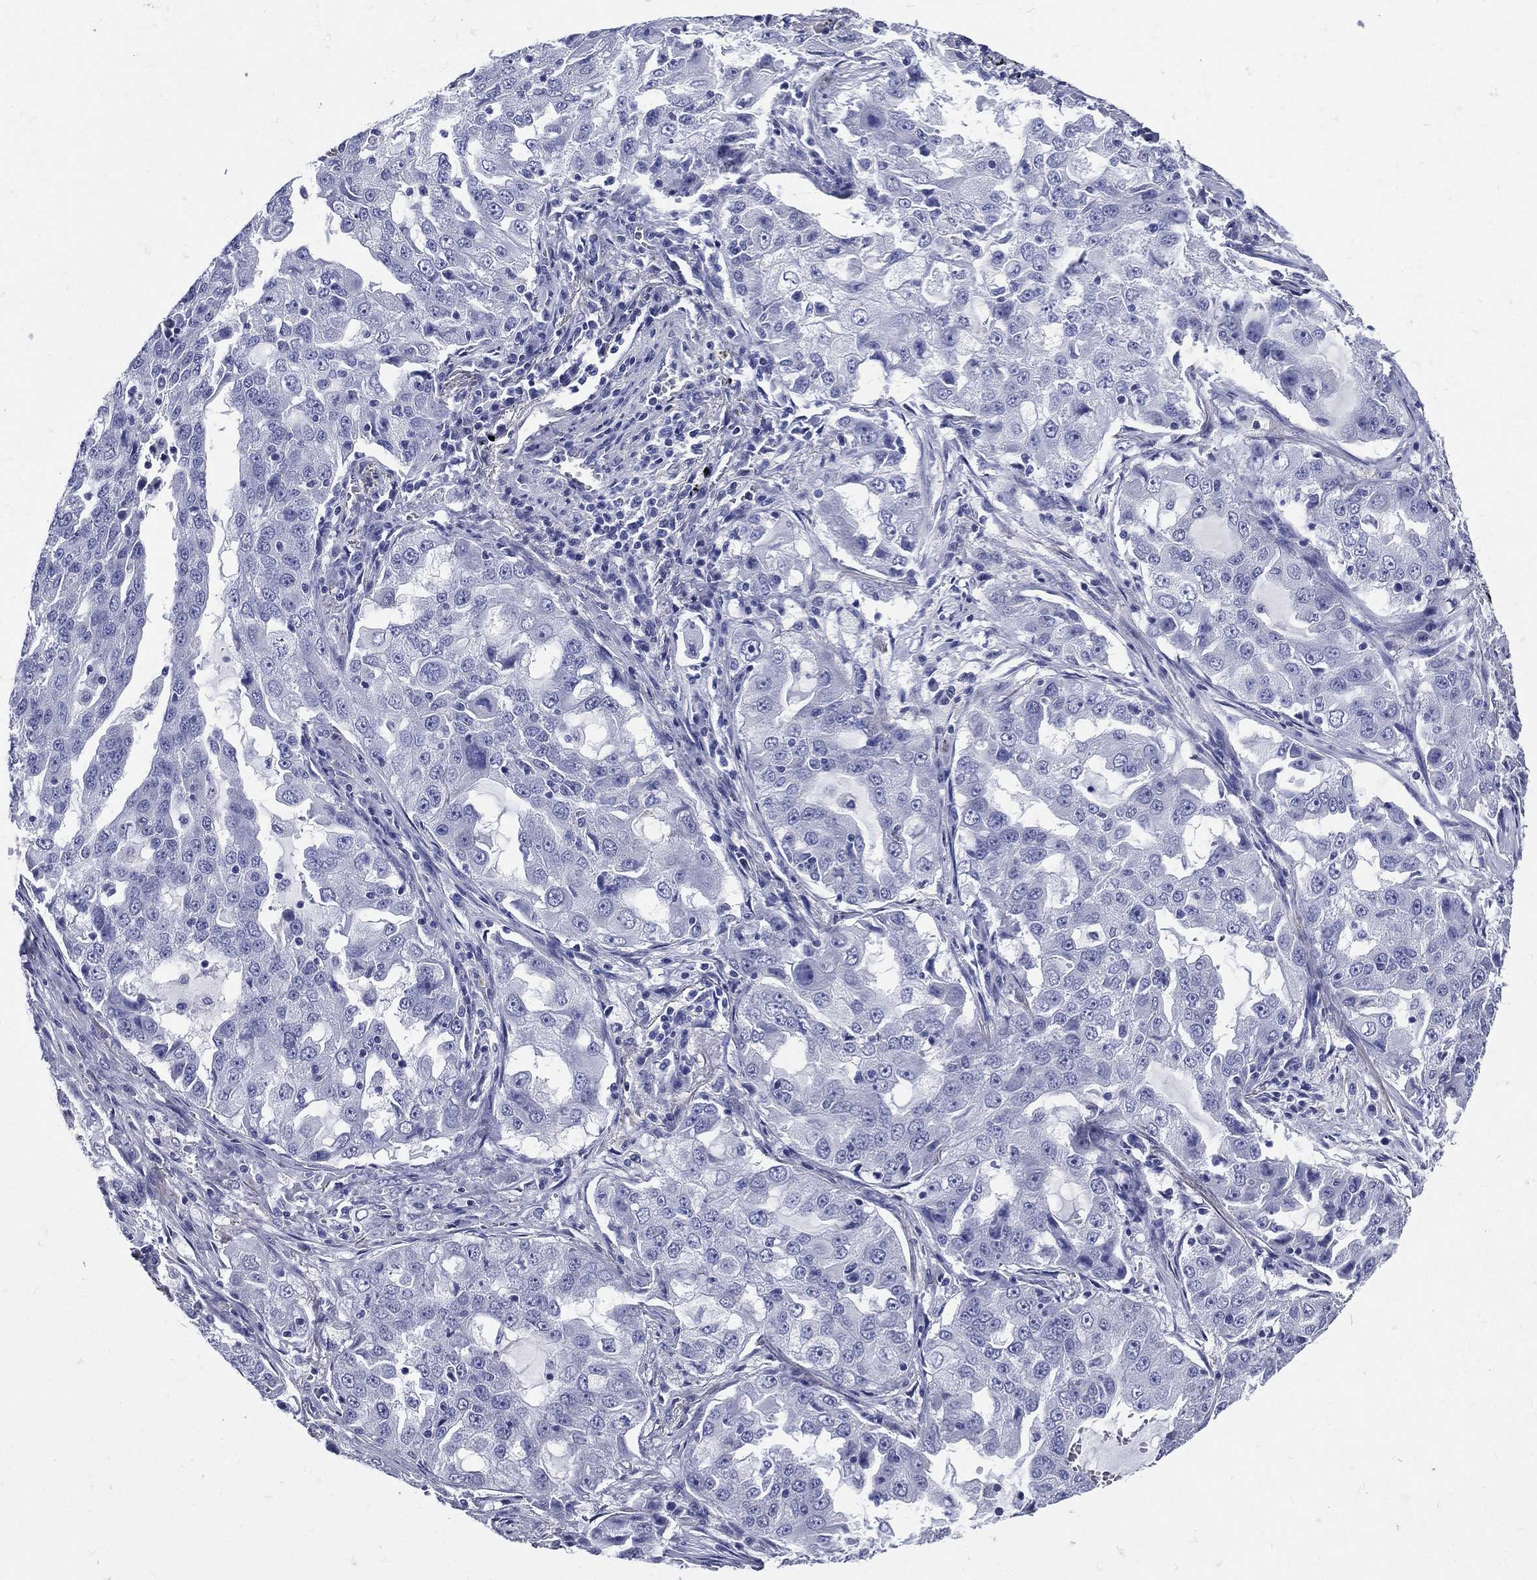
{"staining": {"intensity": "negative", "quantity": "none", "location": "none"}, "tissue": "lung cancer", "cell_type": "Tumor cells", "image_type": "cancer", "snomed": [{"axis": "morphology", "description": "Adenocarcinoma, NOS"}, {"axis": "topography", "description": "Lung"}], "caption": "DAB immunohistochemical staining of human lung cancer reveals no significant staining in tumor cells. Nuclei are stained in blue.", "gene": "DPYS", "patient": {"sex": "female", "age": 61}}